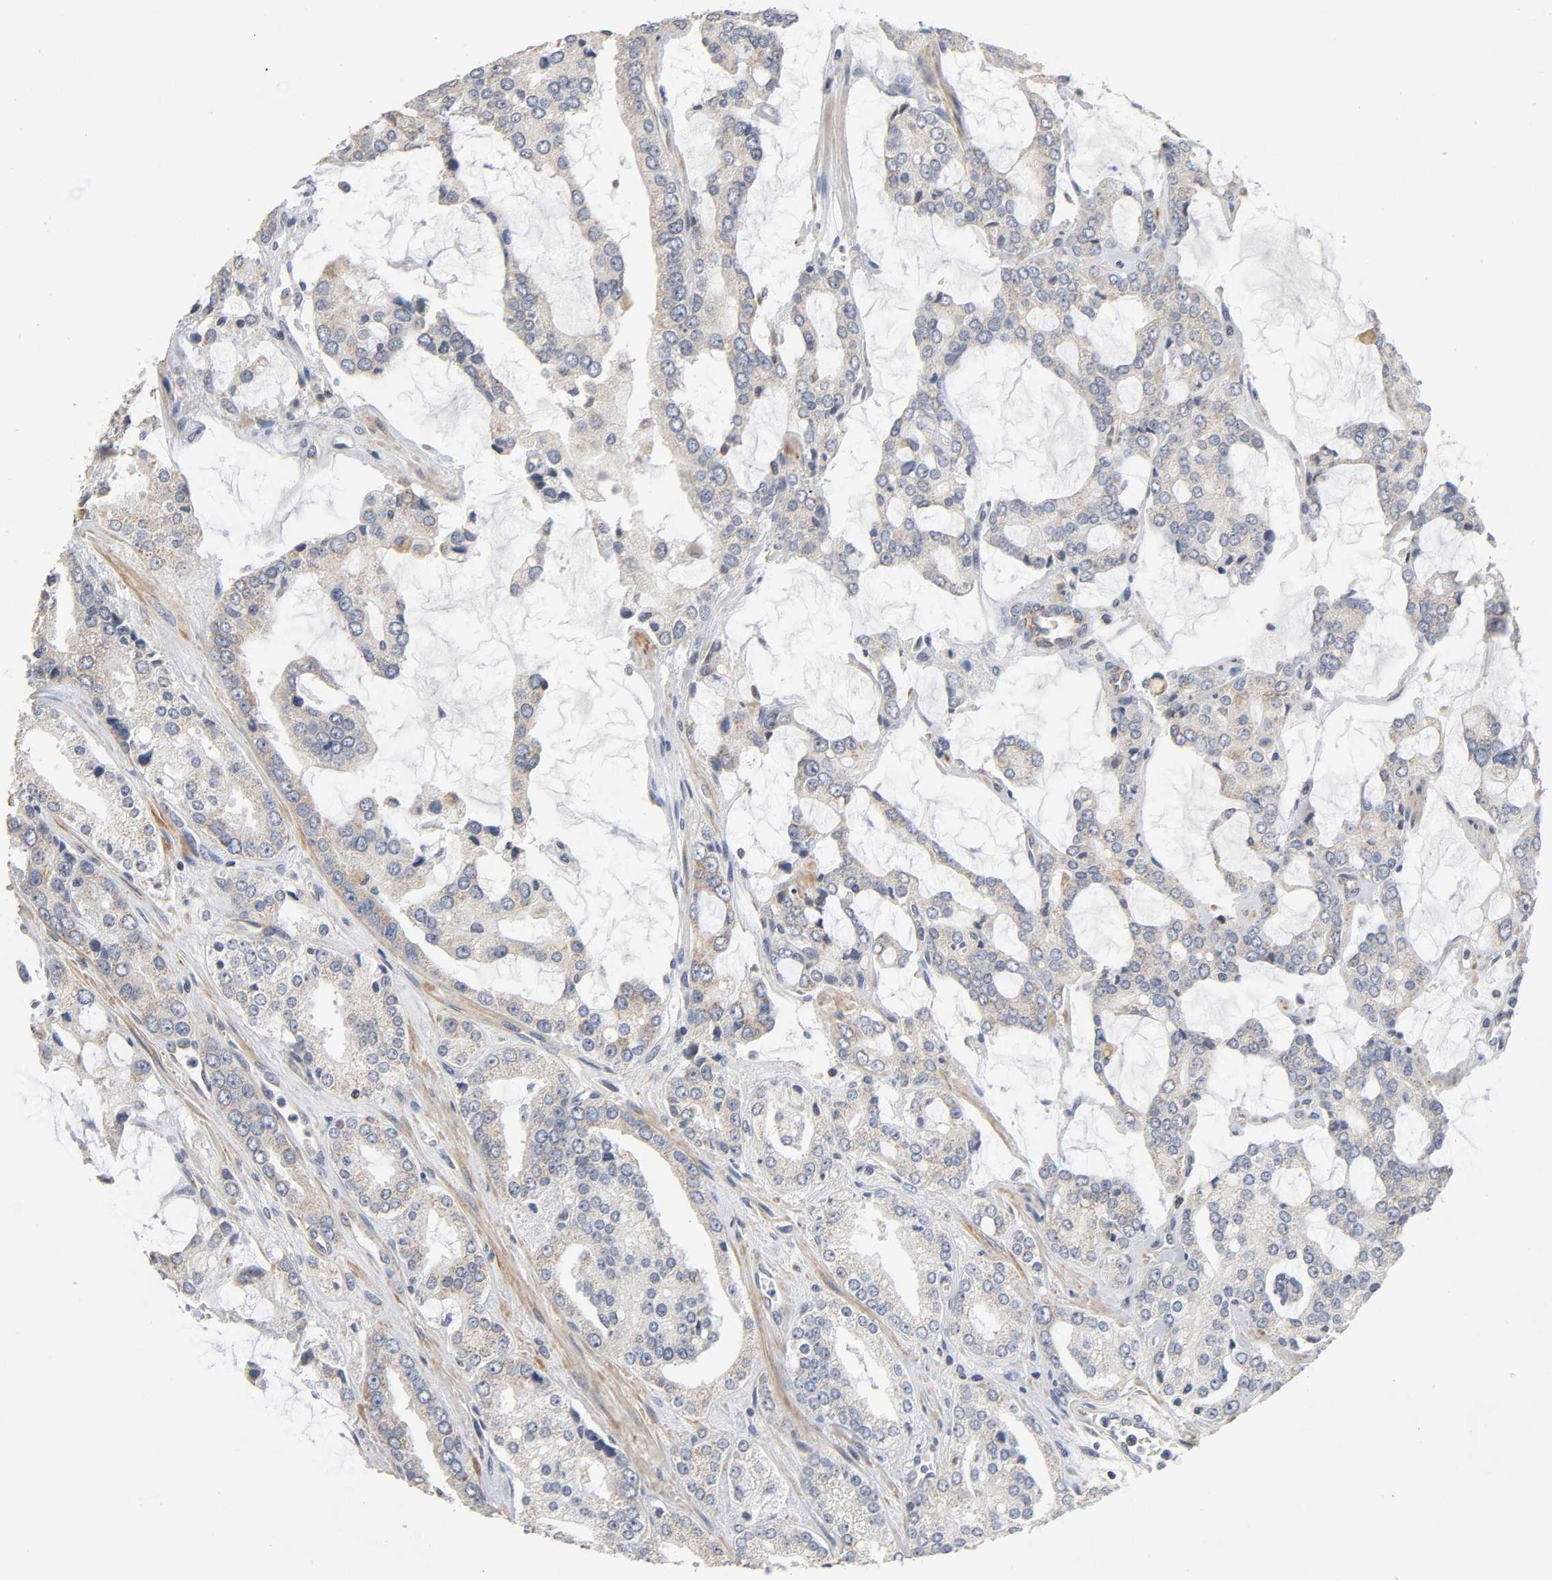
{"staining": {"intensity": "weak", "quantity": "25%-75%", "location": "cytoplasmic/membranous"}, "tissue": "prostate cancer", "cell_type": "Tumor cells", "image_type": "cancer", "snomed": [{"axis": "morphology", "description": "Adenocarcinoma, High grade"}, {"axis": "topography", "description": "Prostate"}], "caption": "Prostate high-grade adenocarcinoma stained for a protein (brown) reveals weak cytoplasmic/membranous positive staining in approximately 25%-75% of tumor cells.", "gene": "SYT16", "patient": {"sex": "male", "age": 67}}